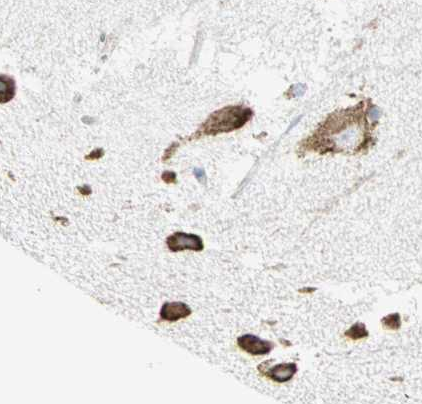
{"staining": {"intensity": "moderate", "quantity": "<25%", "location": "cytoplasmic/membranous"}, "tissue": "hippocampus", "cell_type": "Glial cells", "image_type": "normal", "snomed": [{"axis": "morphology", "description": "Normal tissue, NOS"}, {"axis": "topography", "description": "Hippocampus"}], "caption": "Immunohistochemical staining of normal hippocampus demonstrates low levels of moderate cytoplasmic/membranous expression in approximately <25% of glial cells.", "gene": "PLCXD1", "patient": {"sex": "male", "age": 45}}